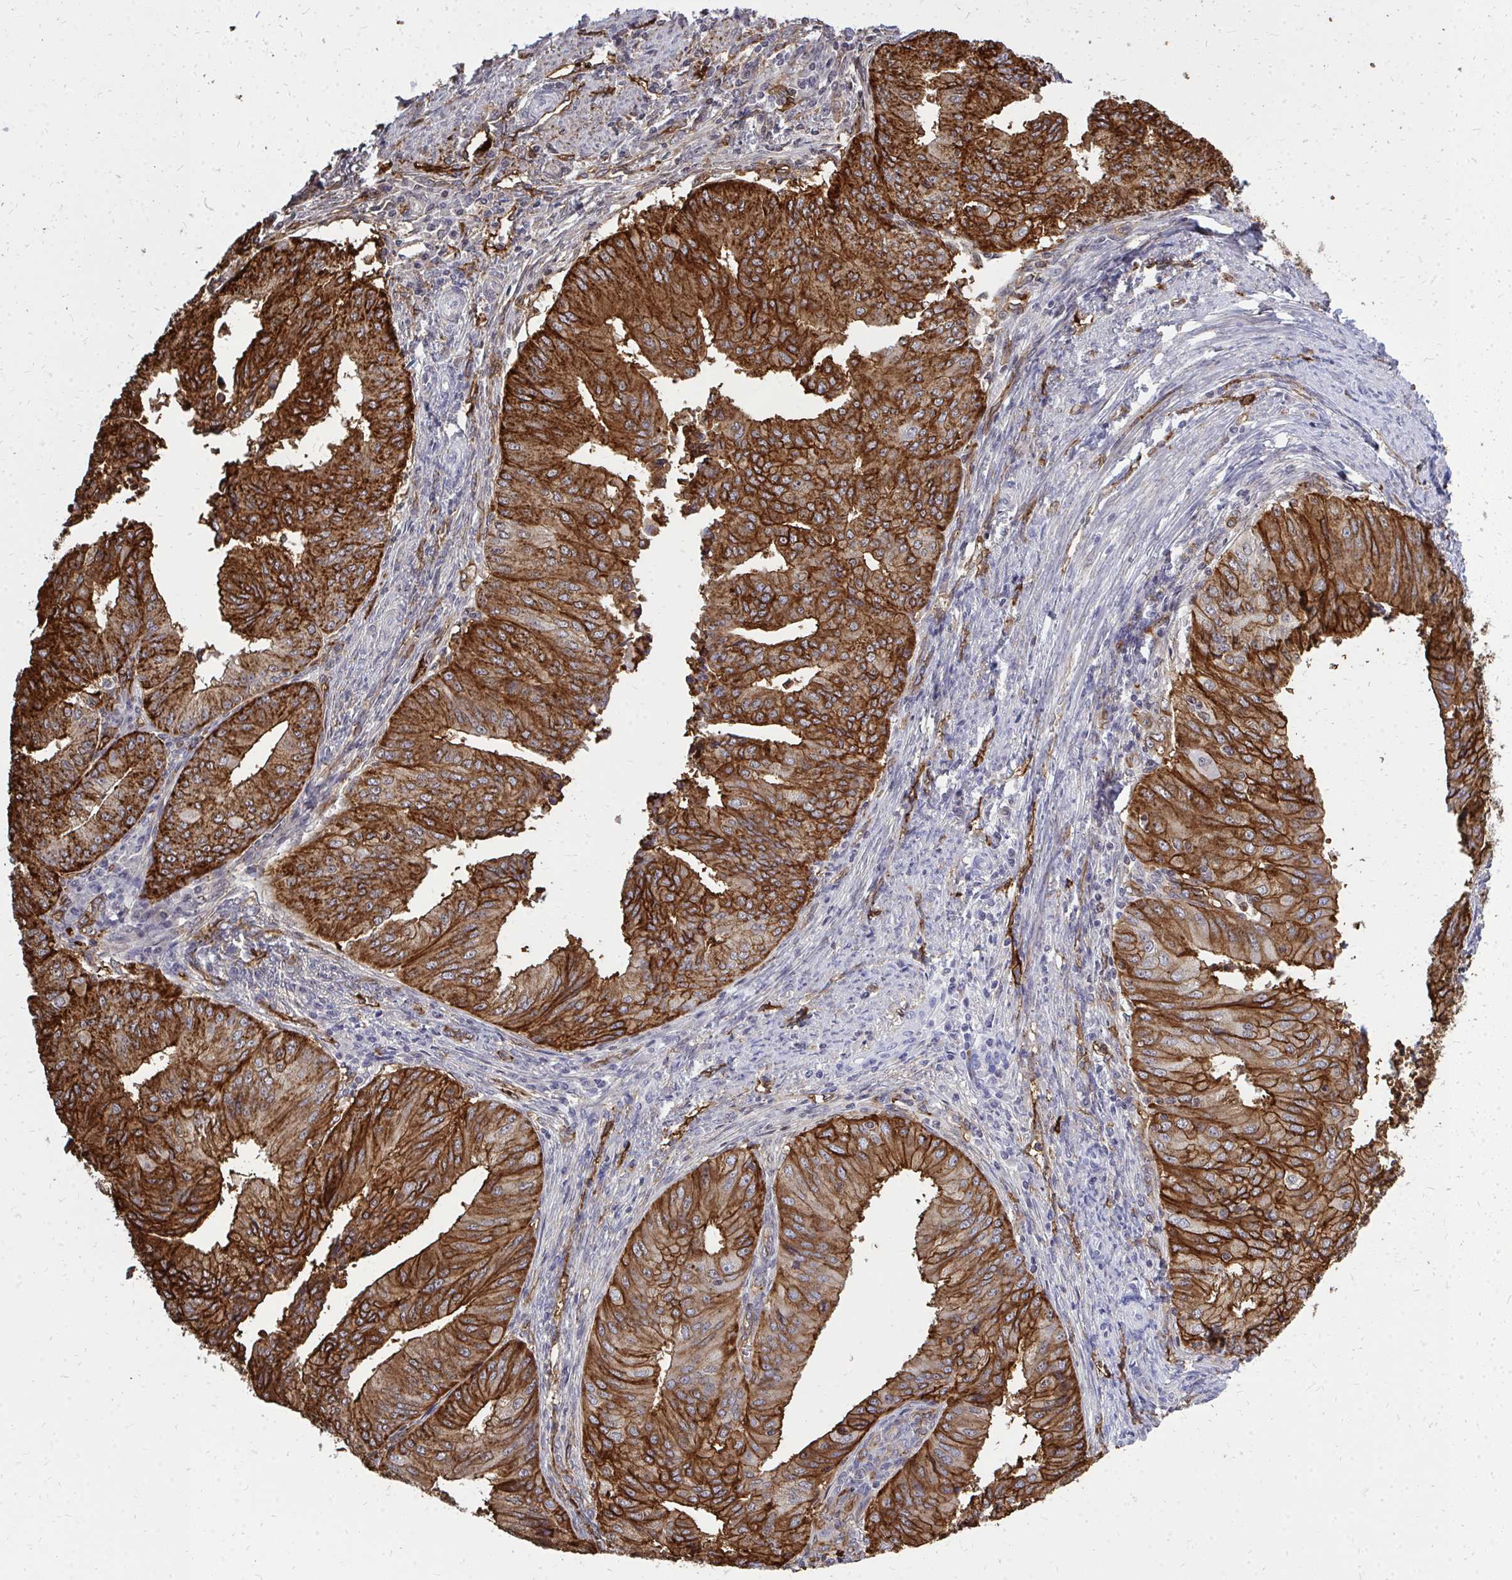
{"staining": {"intensity": "strong", "quantity": ">75%", "location": "cytoplasmic/membranous"}, "tissue": "endometrial cancer", "cell_type": "Tumor cells", "image_type": "cancer", "snomed": [{"axis": "morphology", "description": "Adenocarcinoma, NOS"}, {"axis": "topography", "description": "Endometrium"}], "caption": "Tumor cells reveal high levels of strong cytoplasmic/membranous expression in about >75% of cells in human endometrial cancer. (Stains: DAB (3,3'-diaminobenzidine) in brown, nuclei in blue, Microscopy: brightfield microscopy at high magnification).", "gene": "MARCKSL1", "patient": {"sex": "female", "age": 50}}